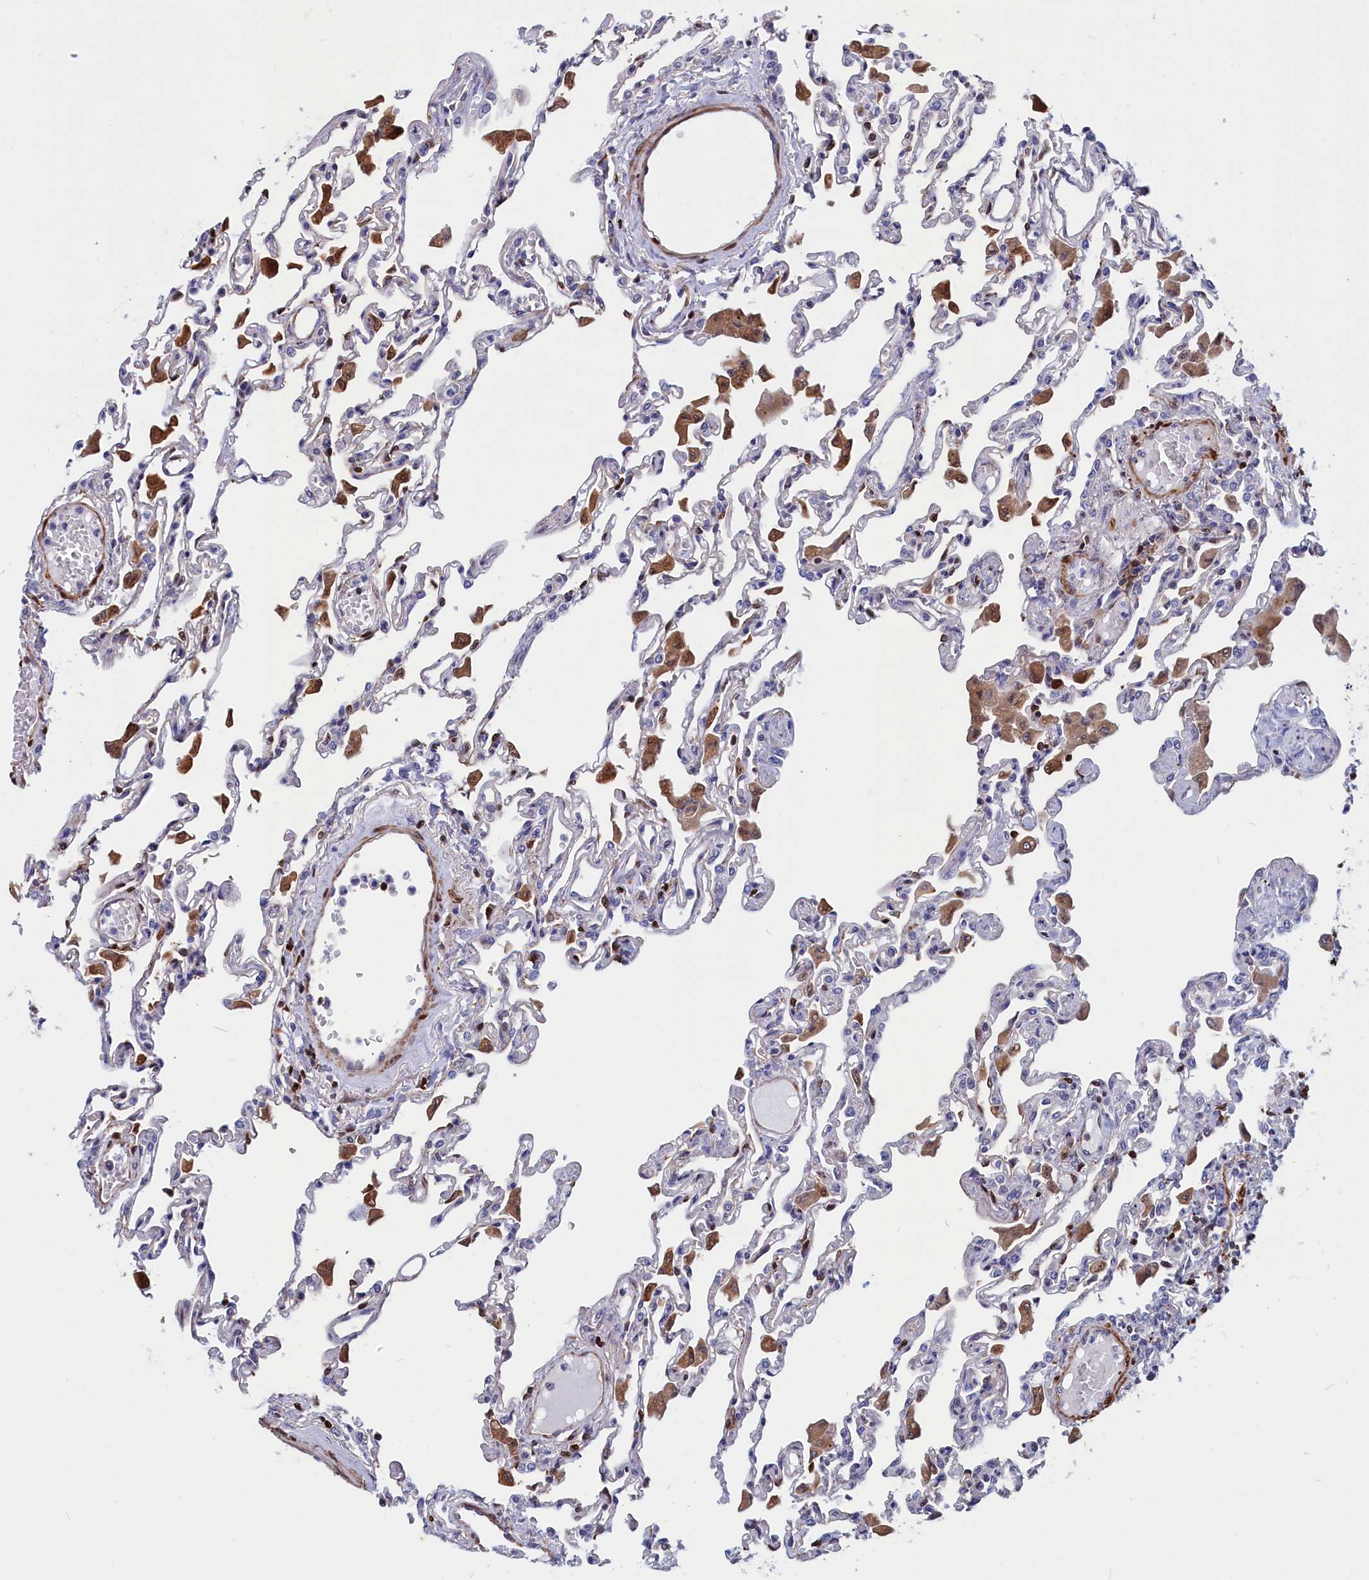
{"staining": {"intensity": "negative", "quantity": "none", "location": "none"}, "tissue": "lung", "cell_type": "Alveolar cells", "image_type": "normal", "snomed": [{"axis": "morphology", "description": "Normal tissue, NOS"}, {"axis": "topography", "description": "Bronchus"}, {"axis": "topography", "description": "Lung"}], "caption": "A high-resolution photomicrograph shows immunohistochemistry staining of unremarkable lung, which reveals no significant staining in alveolar cells.", "gene": "CRIP1", "patient": {"sex": "female", "age": 49}}